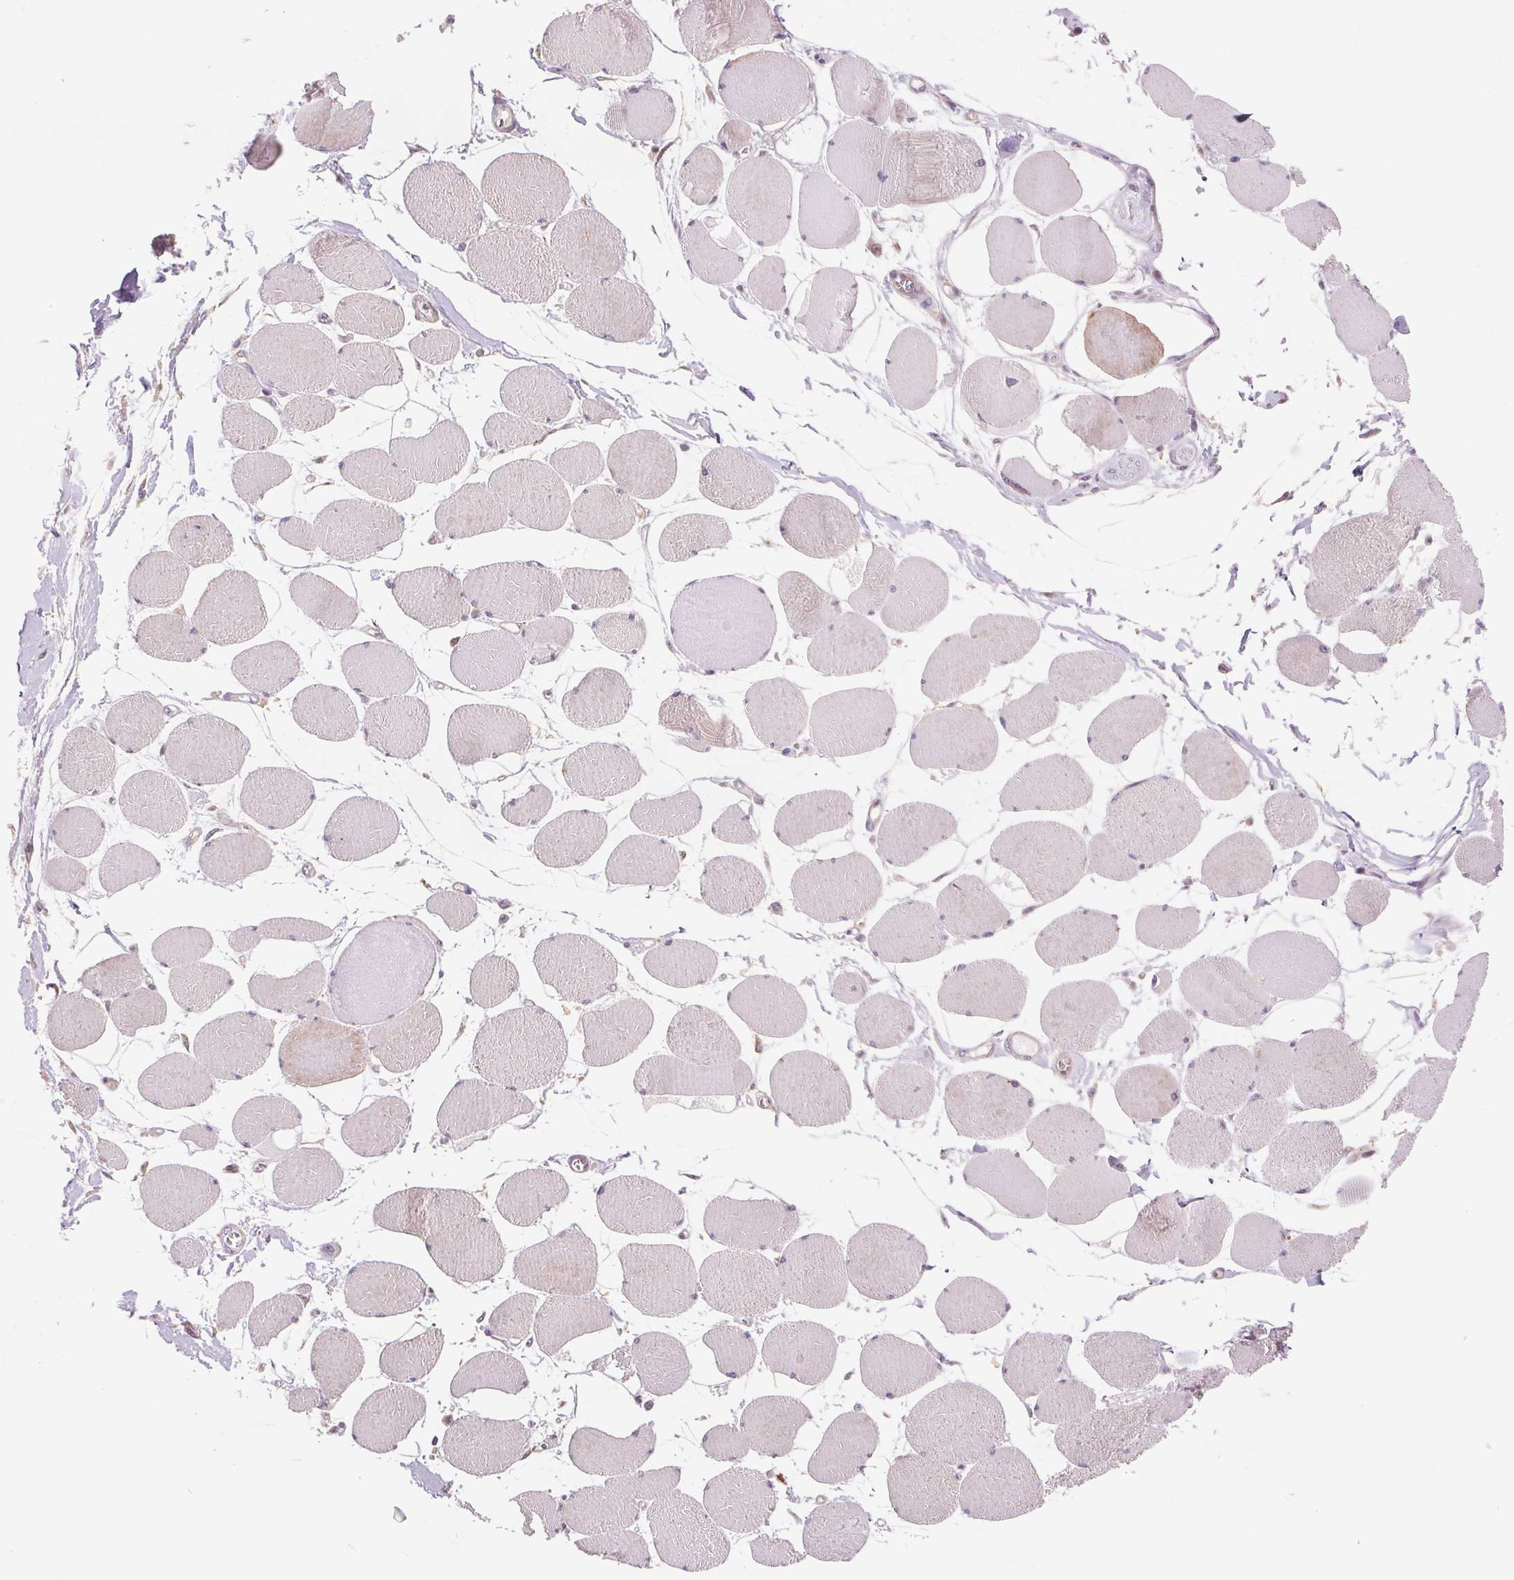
{"staining": {"intensity": "weak", "quantity": "25%-75%", "location": "cytoplasmic/membranous"}, "tissue": "skeletal muscle", "cell_type": "Myocytes", "image_type": "normal", "snomed": [{"axis": "morphology", "description": "Normal tissue, NOS"}, {"axis": "topography", "description": "Skeletal muscle"}], "caption": "Immunohistochemistry histopathology image of unremarkable skeletal muscle: skeletal muscle stained using immunohistochemistry (IHC) reveals low levels of weak protein expression localized specifically in the cytoplasmic/membranous of myocytes, appearing as a cytoplasmic/membranous brown color.", "gene": "RANBP3L", "patient": {"sex": "female", "age": 75}}